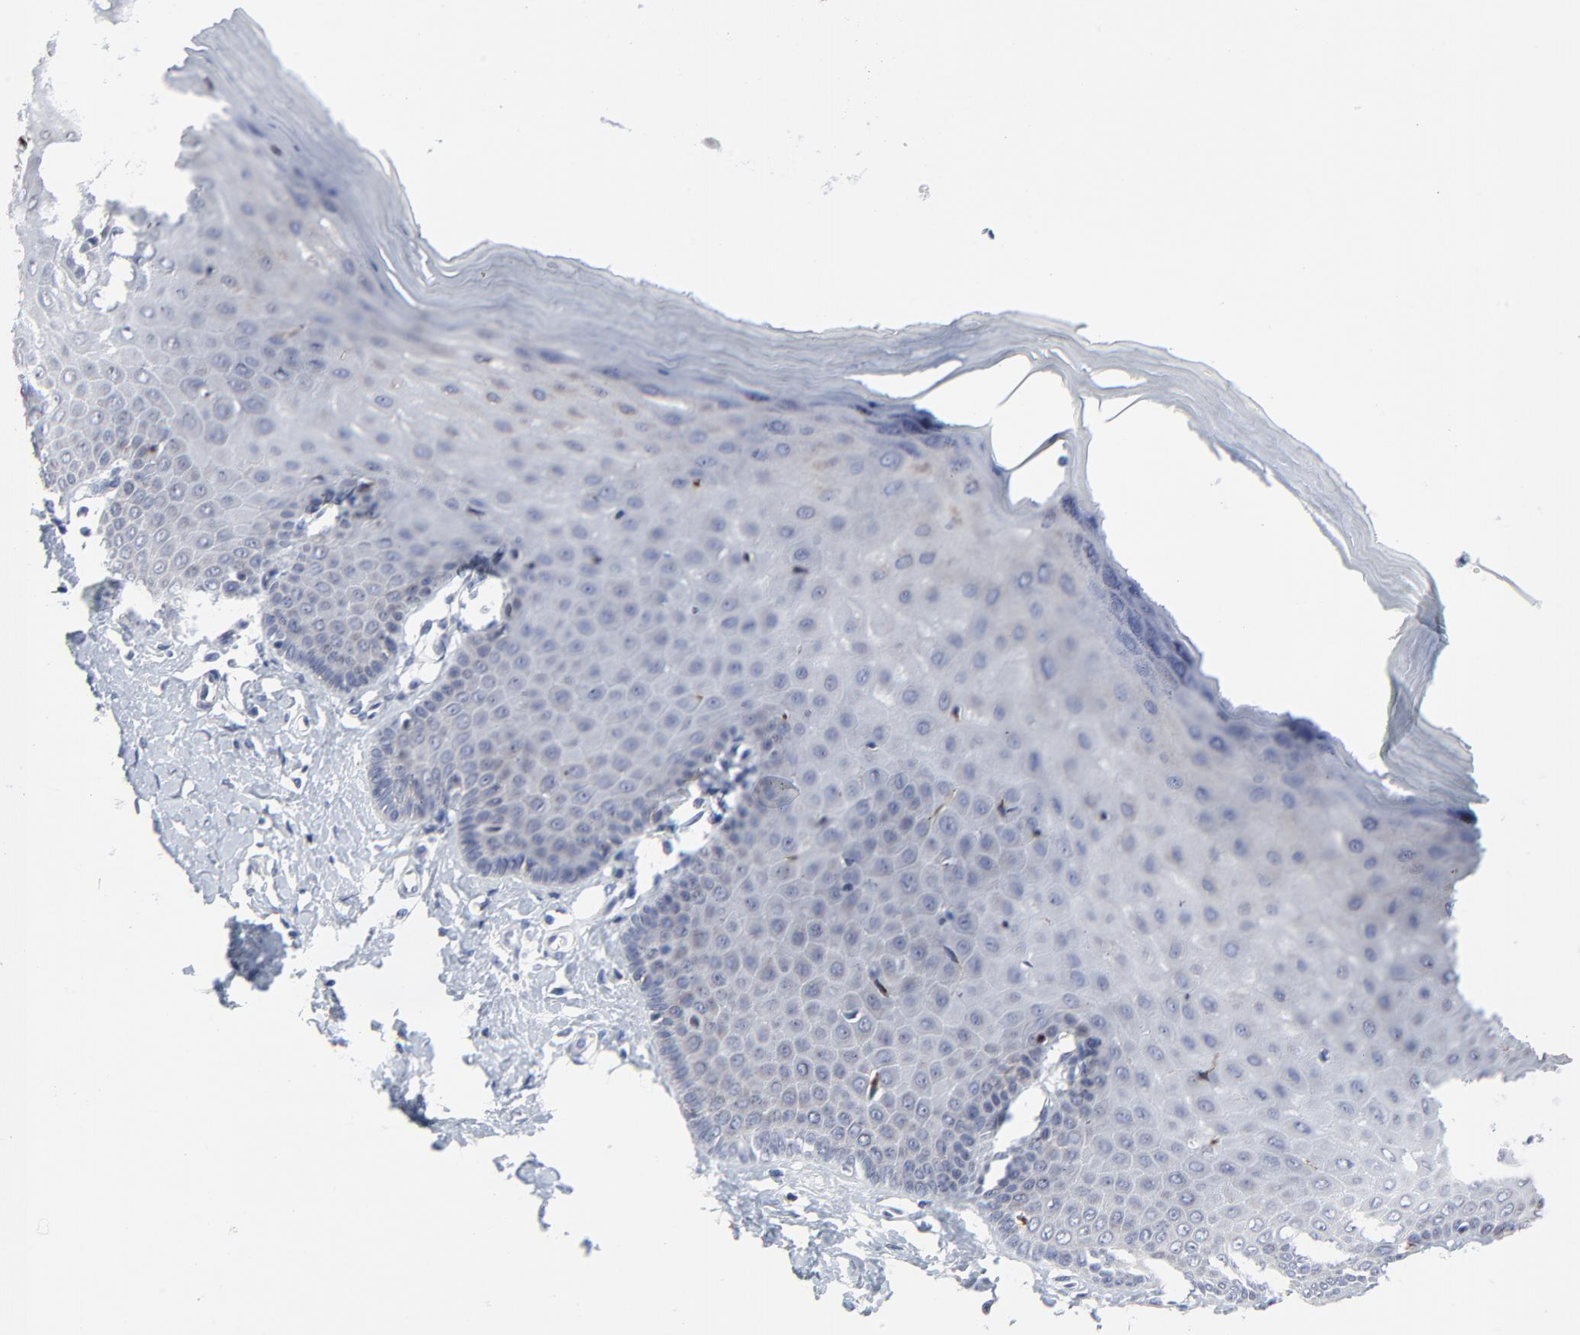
{"staining": {"intensity": "negative", "quantity": "none", "location": "none"}, "tissue": "cervix", "cell_type": "Glandular cells", "image_type": "normal", "snomed": [{"axis": "morphology", "description": "Normal tissue, NOS"}, {"axis": "topography", "description": "Cervix"}], "caption": "This is a histopathology image of immunohistochemistry staining of benign cervix, which shows no staining in glandular cells.", "gene": "NLGN3", "patient": {"sex": "female", "age": 55}}